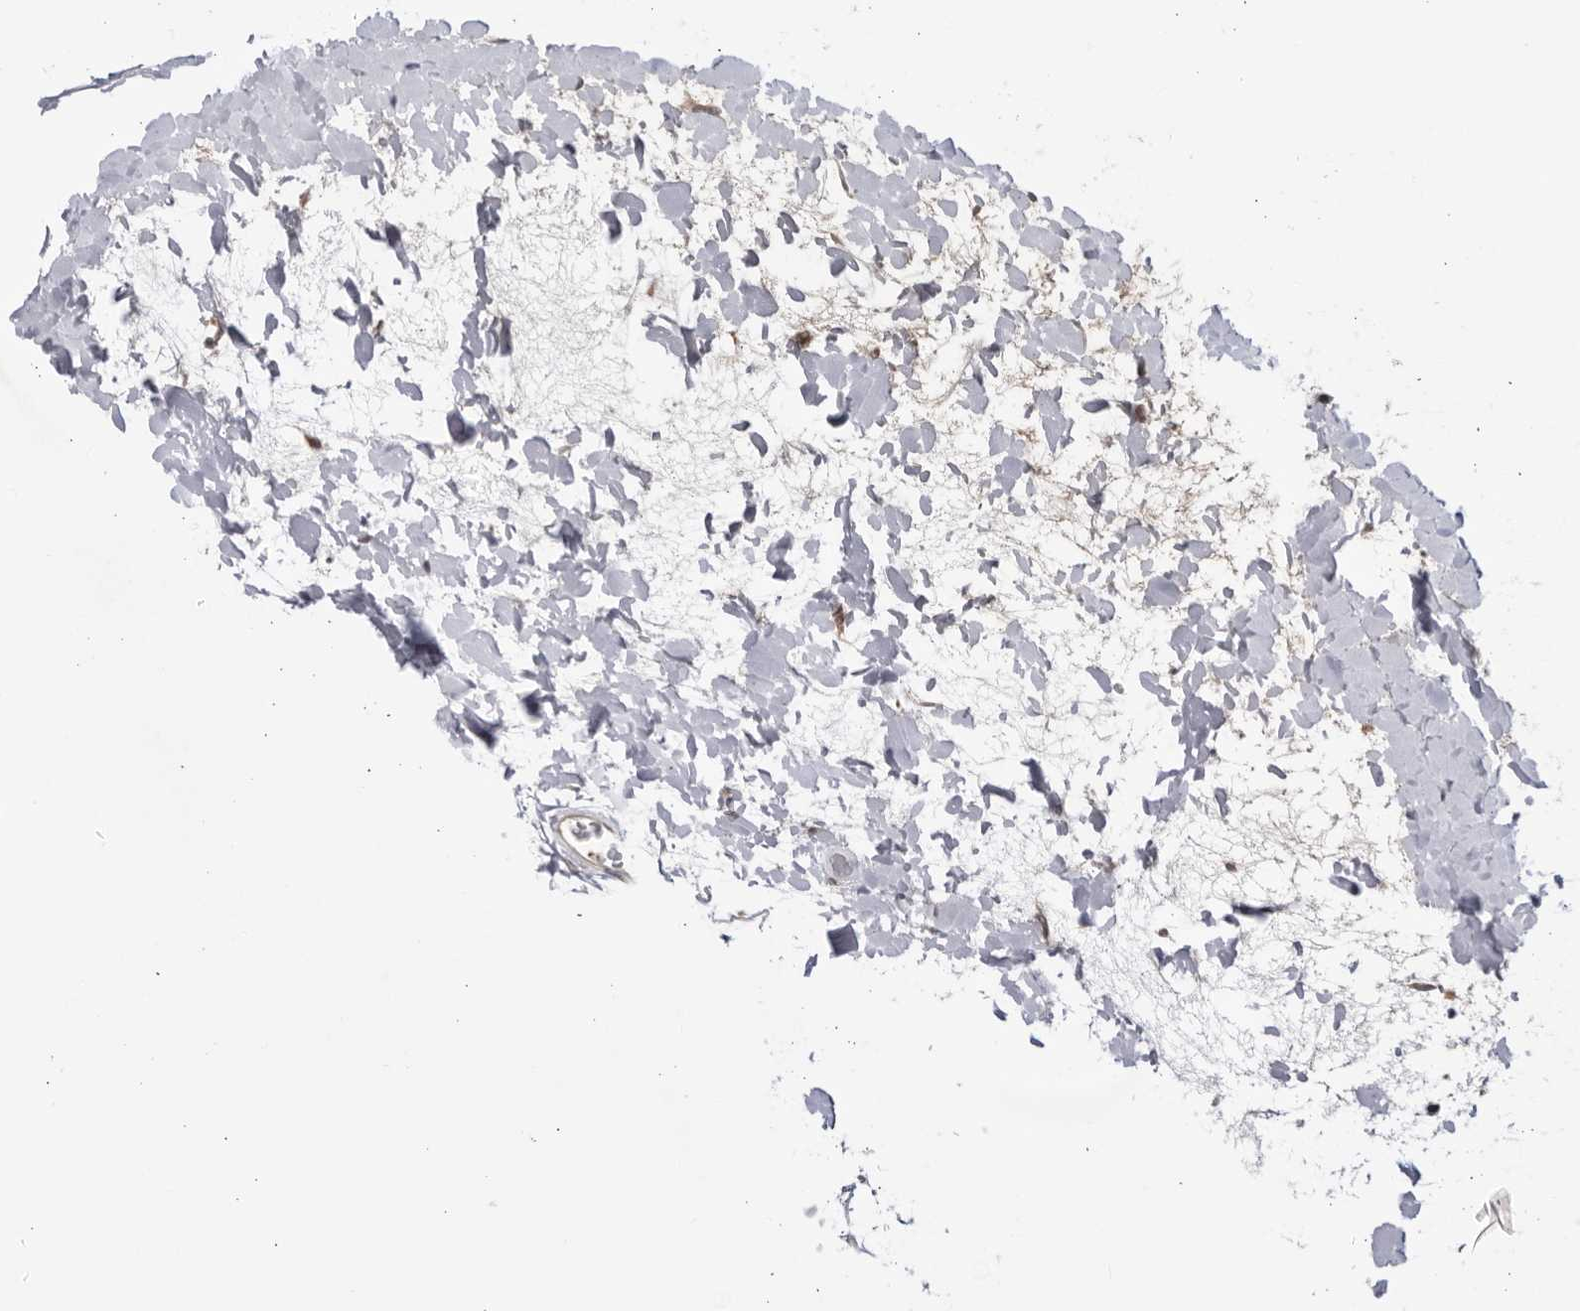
{"staining": {"intensity": "weak", "quantity": "<25%", "location": "cytoplasmic/membranous"}, "tissue": "stomach", "cell_type": "Glandular cells", "image_type": "normal", "snomed": [{"axis": "morphology", "description": "Normal tissue, NOS"}, {"axis": "topography", "description": "Stomach"}, {"axis": "topography", "description": "Stomach, lower"}], "caption": "Image shows no protein expression in glandular cells of unremarkable stomach. (DAB (3,3'-diaminobenzidine) immunohistochemistry (IHC) visualized using brightfield microscopy, high magnification).", "gene": "DTL", "patient": {"sex": "female", "age": 56}}